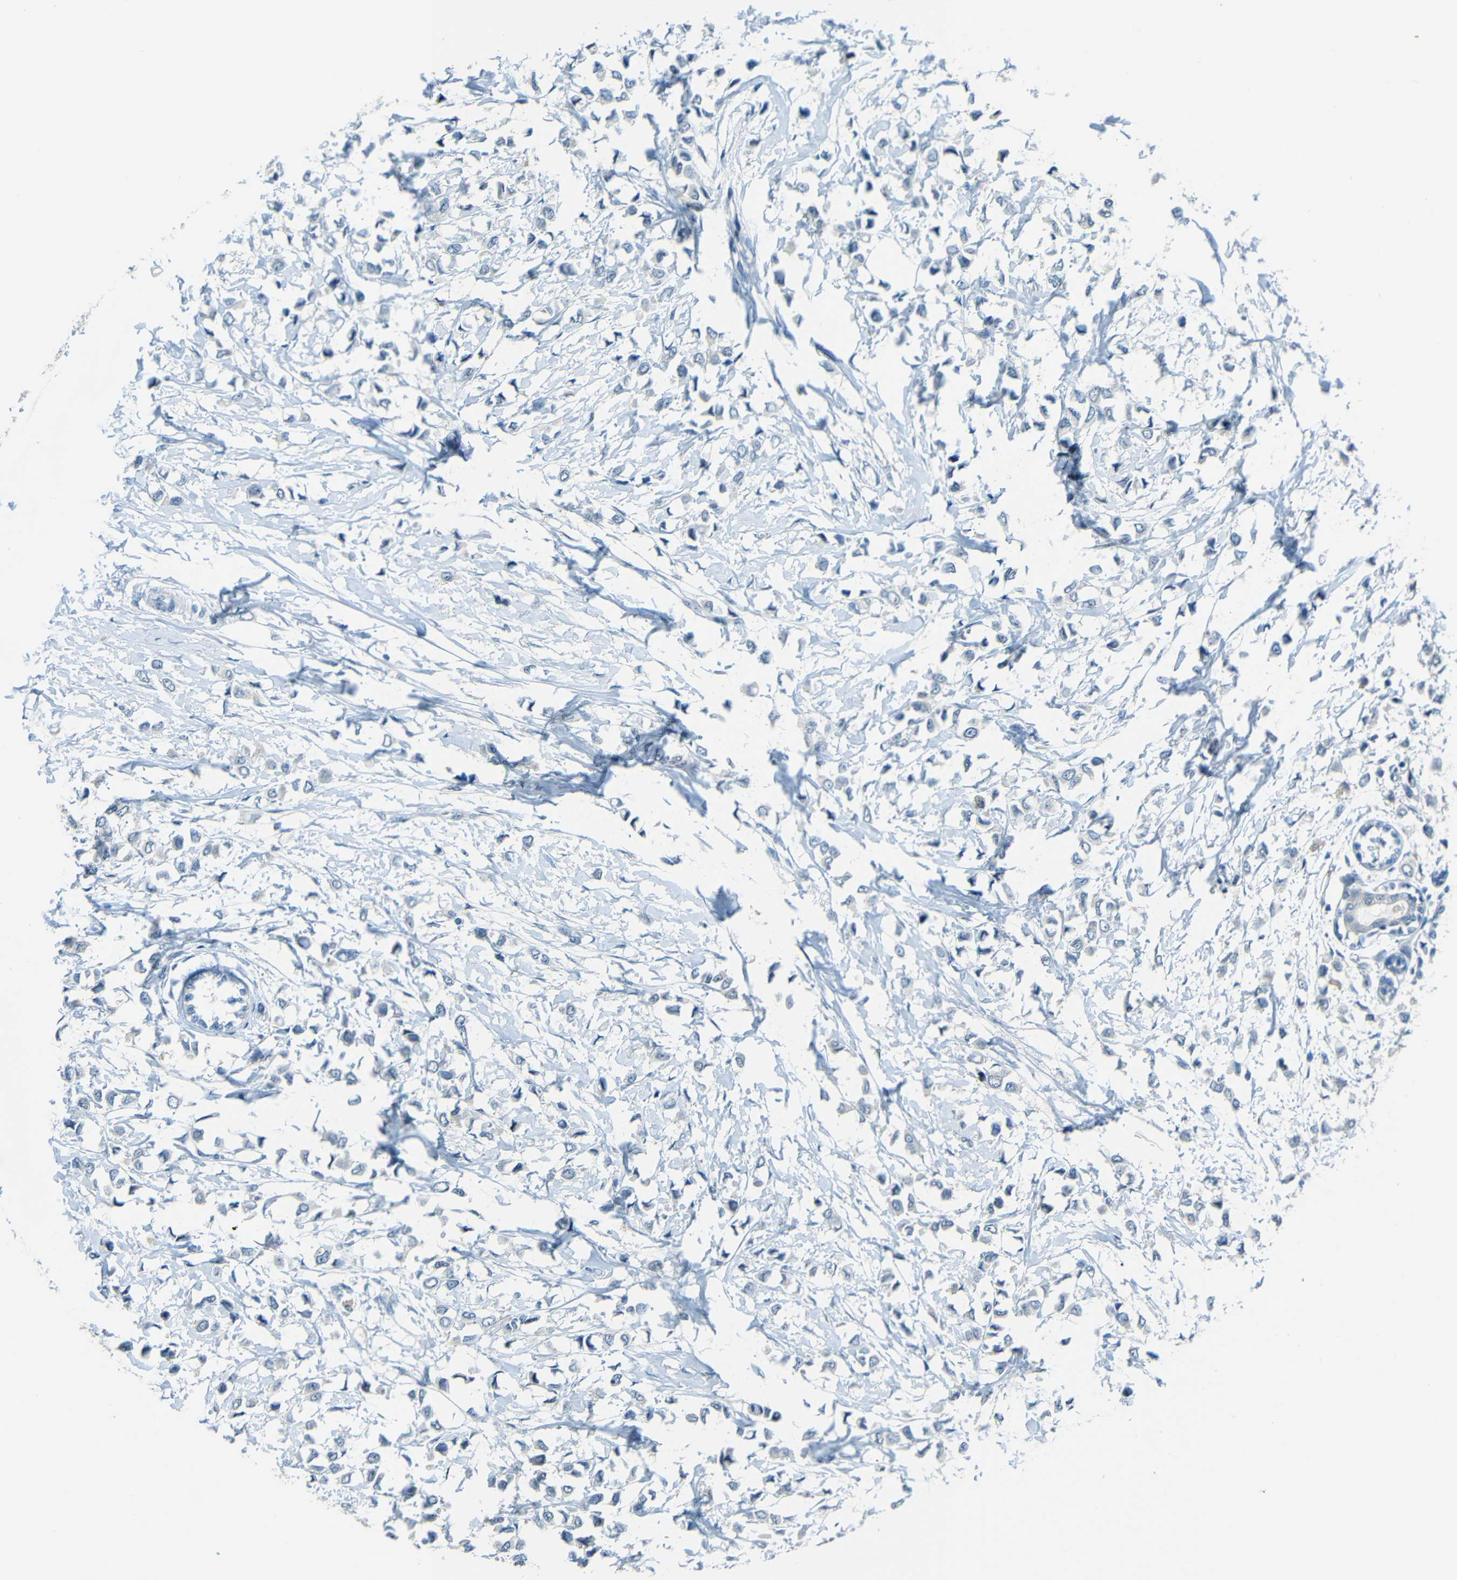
{"staining": {"intensity": "negative", "quantity": "none", "location": "none"}, "tissue": "breast cancer", "cell_type": "Tumor cells", "image_type": "cancer", "snomed": [{"axis": "morphology", "description": "Lobular carcinoma"}, {"axis": "topography", "description": "Breast"}], "caption": "An immunohistochemistry histopathology image of breast cancer is shown. There is no staining in tumor cells of breast cancer.", "gene": "ANKRD22", "patient": {"sex": "female", "age": 51}}